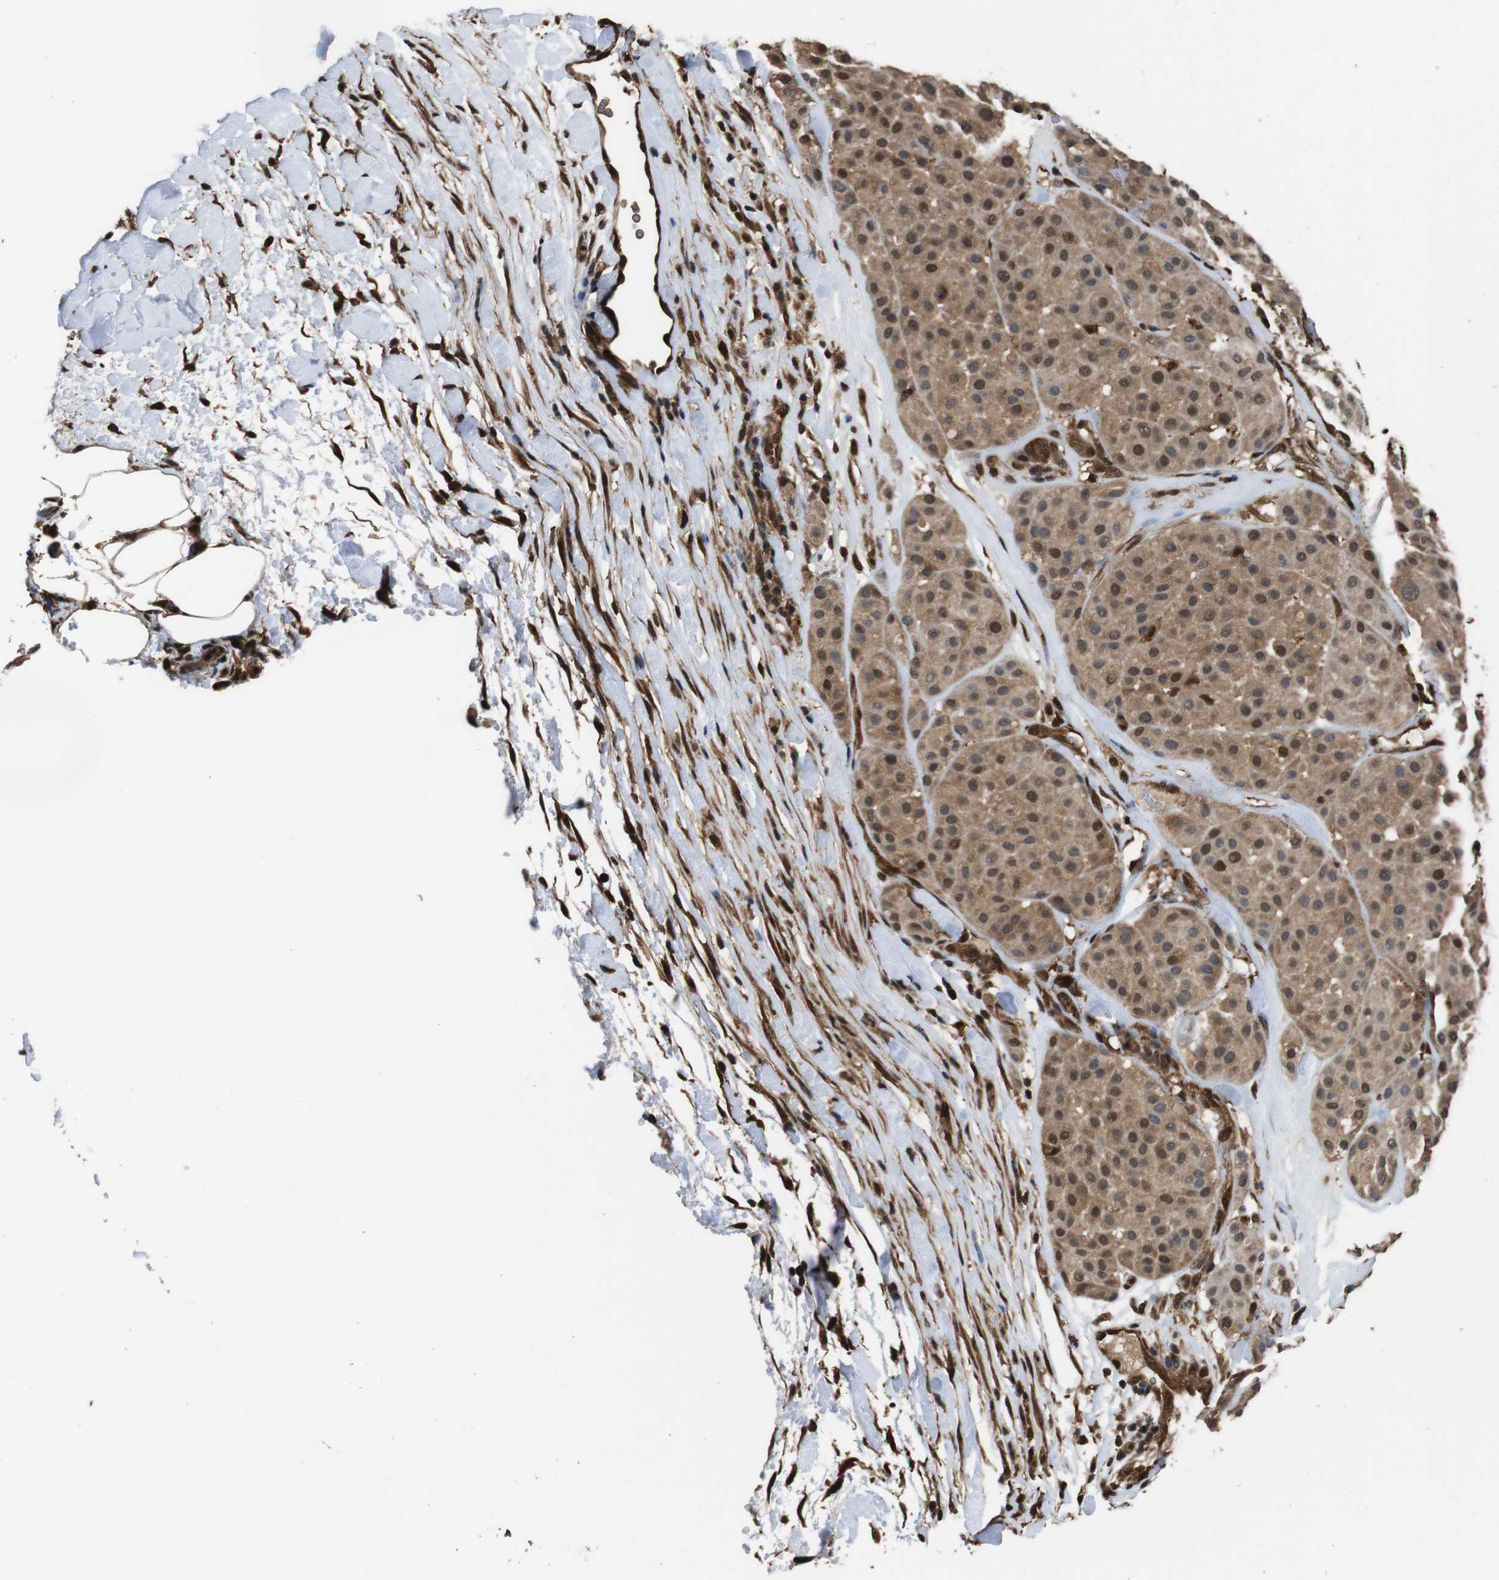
{"staining": {"intensity": "moderate", "quantity": ">75%", "location": "cytoplasmic/membranous,nuclear"}, "tissue": "melanoma", "cell_type": "Tumor cells", "image_type": "cancer", "snomed": [{"axis": "morphology", "description": "Normal tissue, NOS"}, {"axis": "morphology", "description": "Malignant melanoma, Metastatic site"}, {"axis": "topography", "description": "Skin"}], "caption": "Malignant melanoma (metastatic site) was stained to show a protein in brown. There is medium levels of moderate cytoplasmic/membranous and nuclear positivity in approximately >75% of tumor cells. (IHC, brightfield microscopy, high magnification).", "gene": "VCP", "patient": {"sex": "male", "age": 41}}